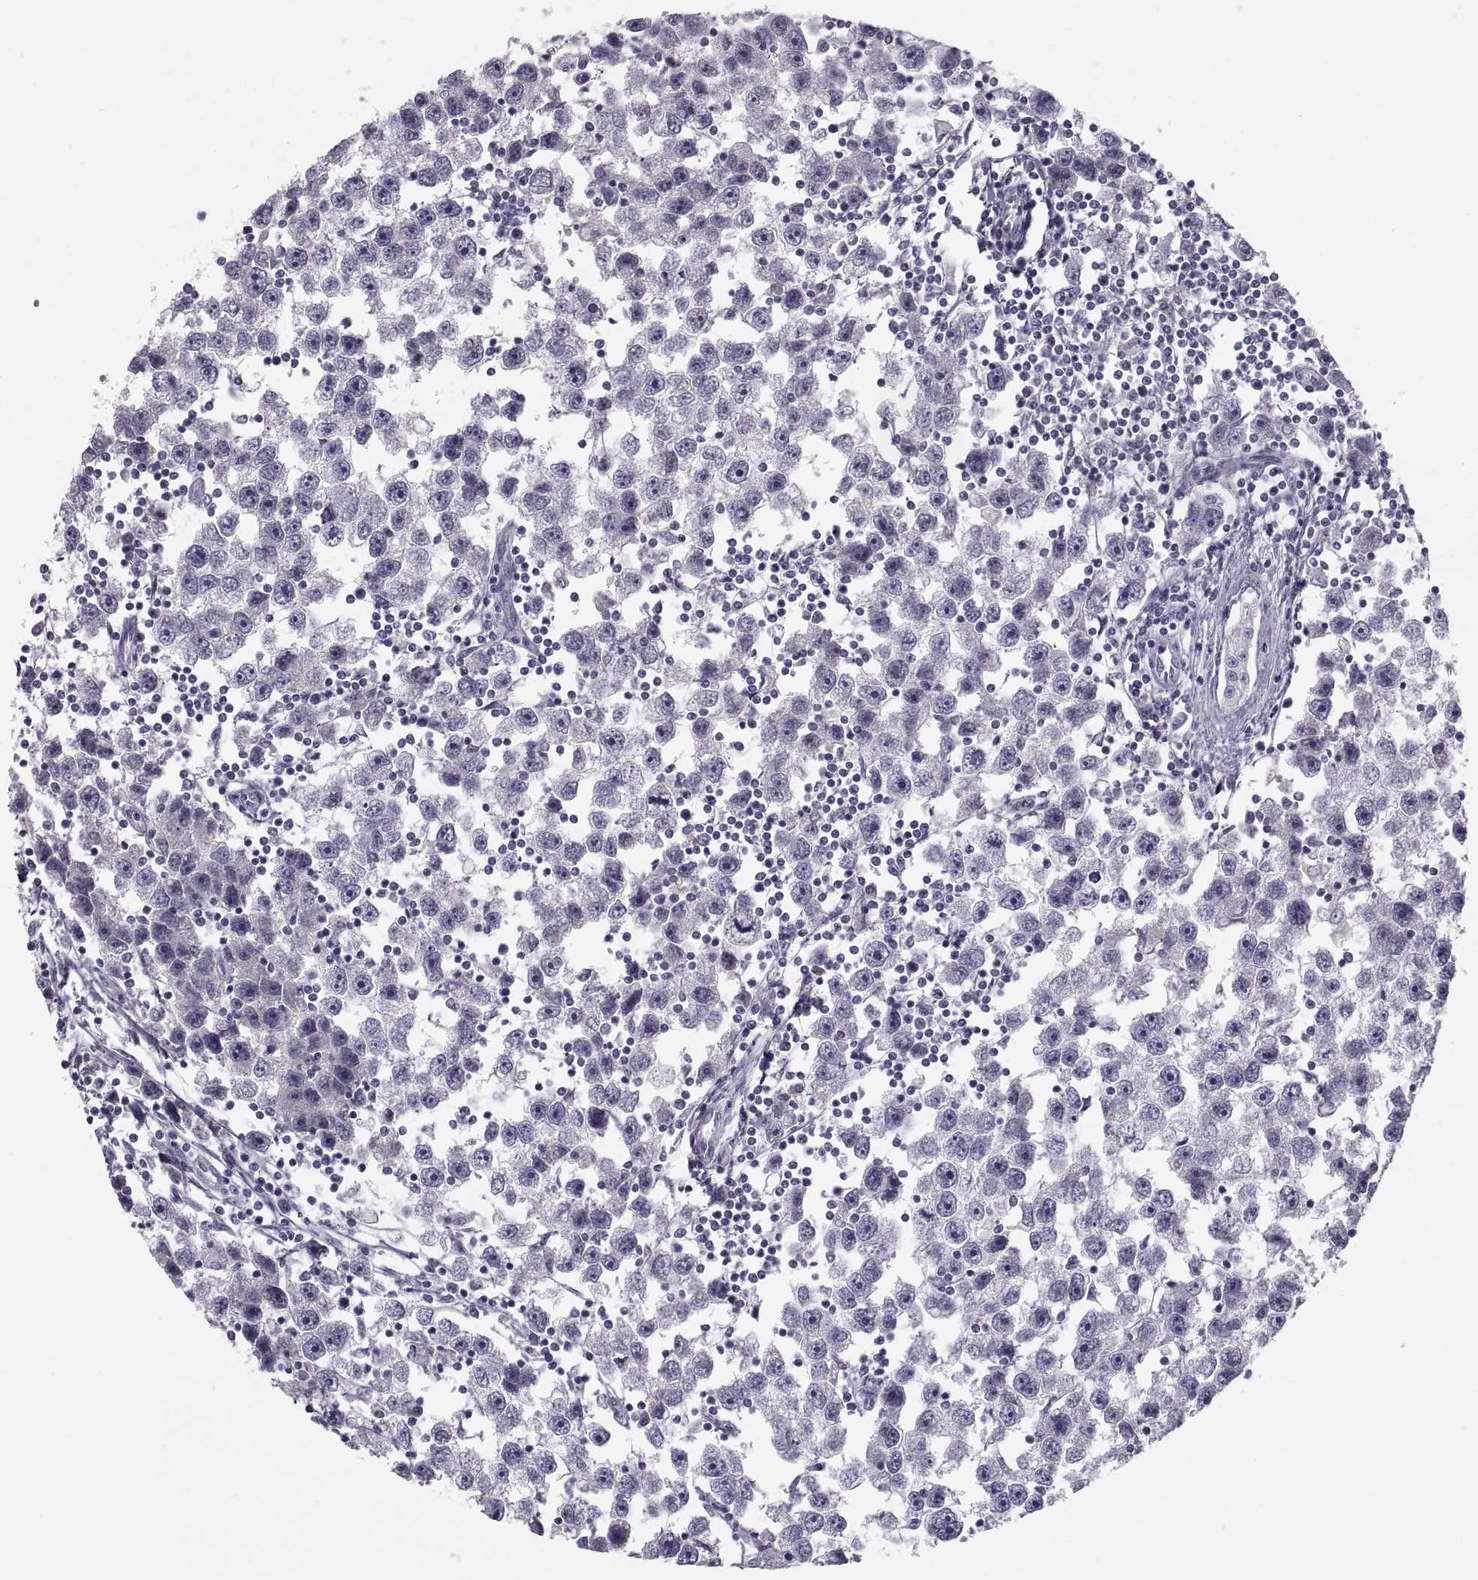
{"staining": {"intensity": "negative", "quantity": "none", "location": "none"}, "tissue": "testis cancer", "cell_type": "Tumor cells", "image_type": "cancer", "snomed": [{"axis": "morphology", "description": "Seminoma, NOS"}, {"axis": "topography", "description": "Testis"}], "caption": "Immunohistochemistry (IHC) of seminoma (testis) reveals no positivity in tumor cells.", "gene": "PDZRN4", "patient": {"sex": "male", "age": 30}}